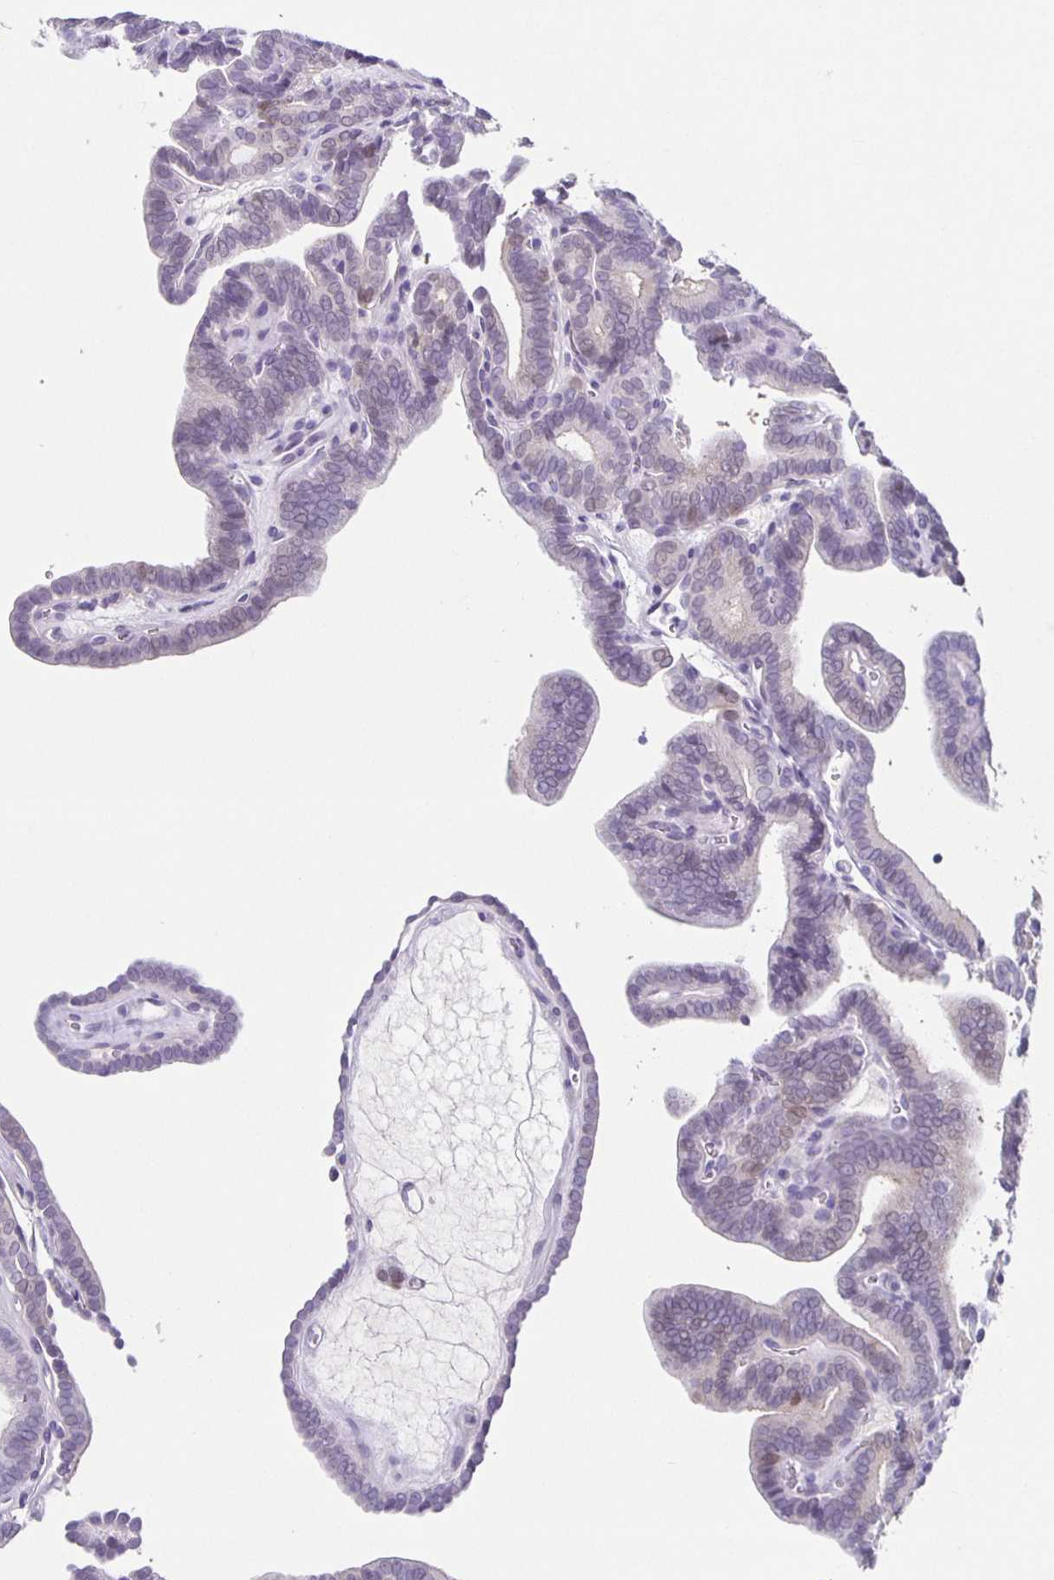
{"staining": {"intensity": "weak", "quantity": "<25%", "location": "nuclear"}, "tissue": "thyroid cancer", "cell_type": "Tumor cells", "image_type": "cancer", "snomed": [{"axis": "morphology", "description": "Papillary adenocarcinoma, NOS"}, {"axis": "topography", "description": "Thyroid gland"}], "caption": "High magnification brightfield microscopy of thyroid cancer stained with DAB (brown) and counterstained with hematoxylin (blue): tumor cells show no significant expression.", "gene": "CARNS1", "patient": {"sex": "female", "age": 21}}